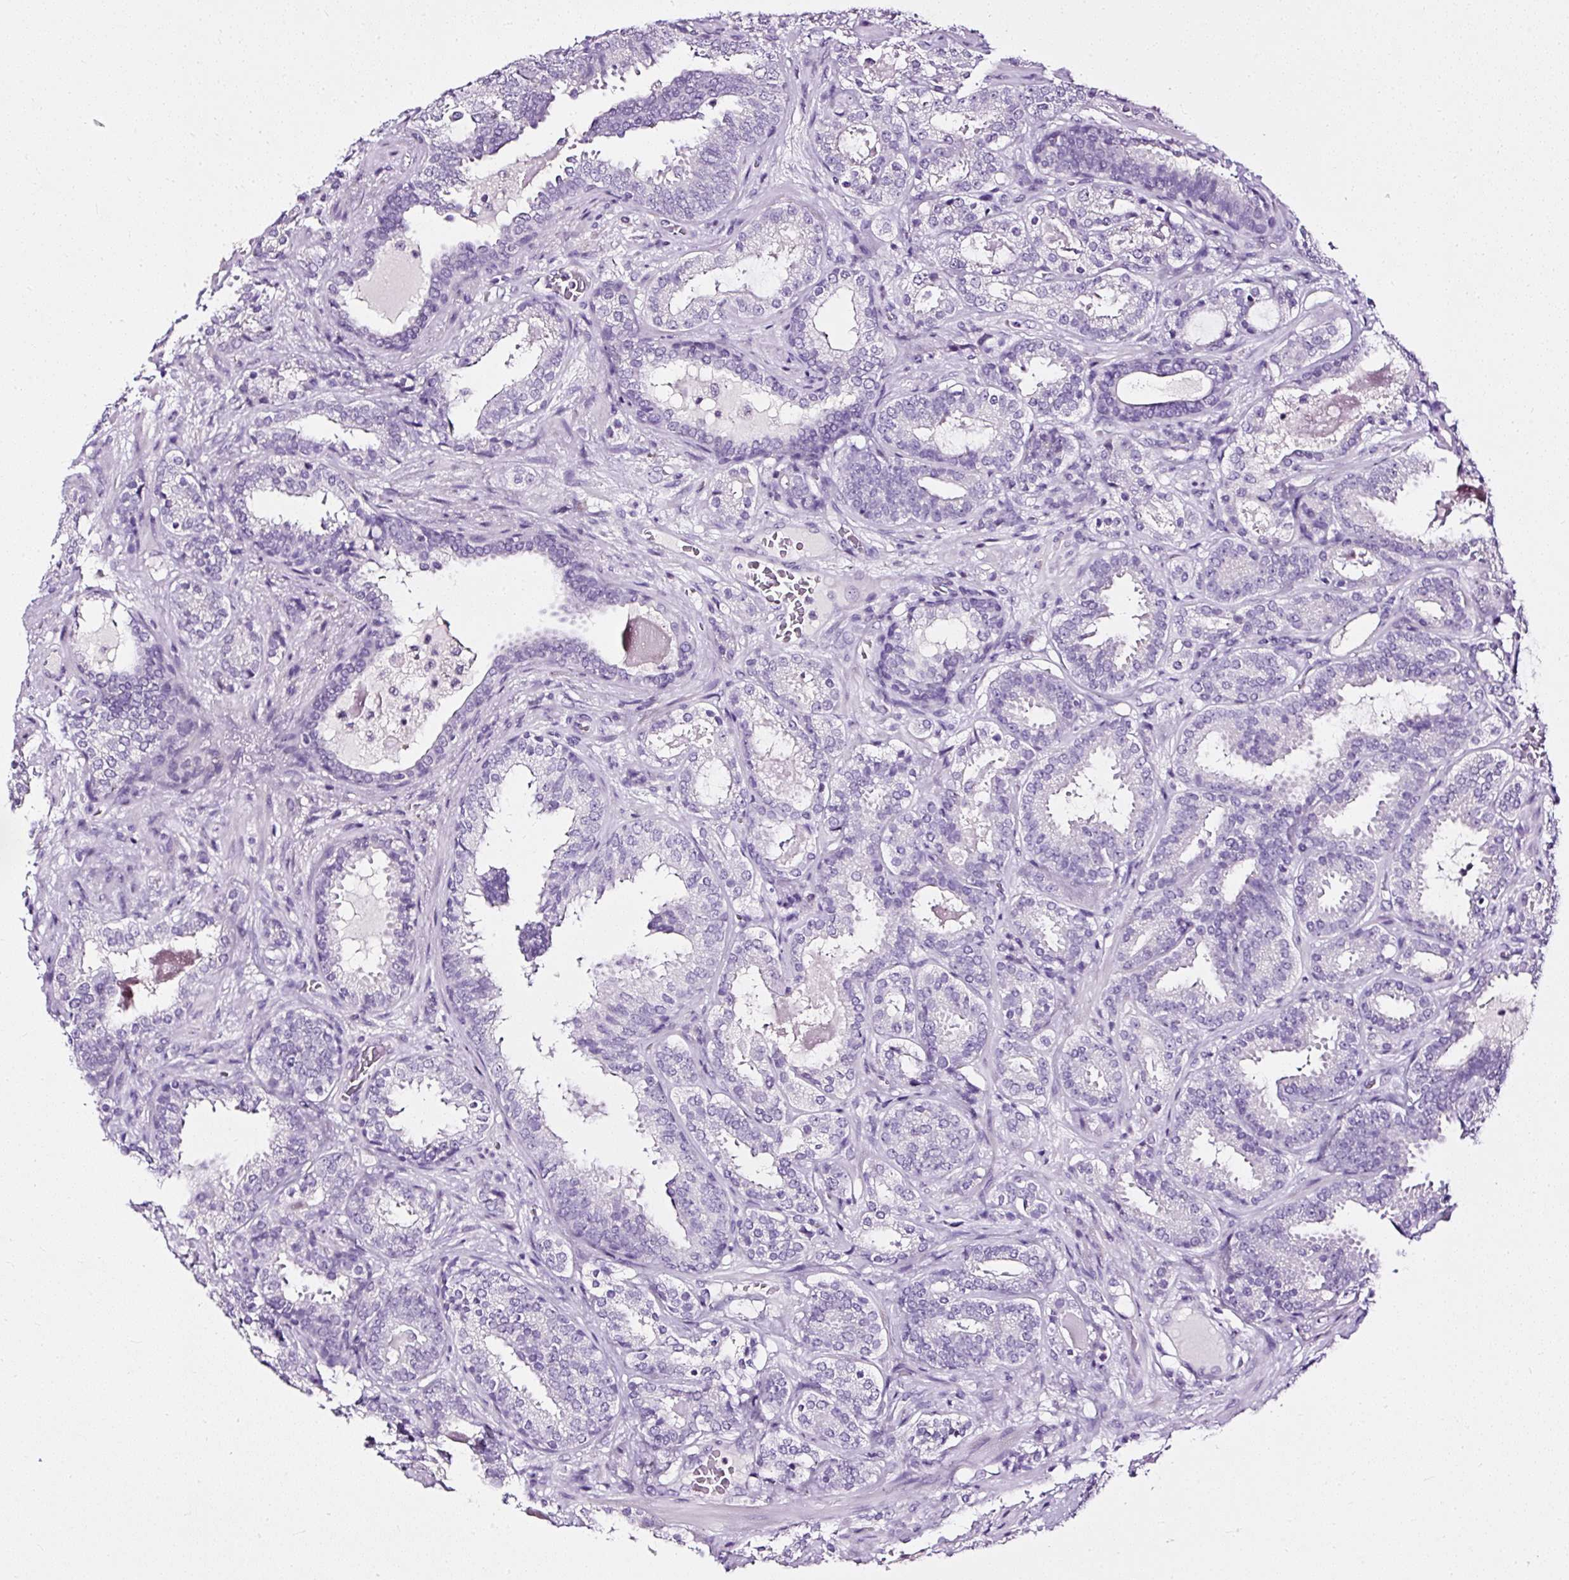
{"staining": {"intensity": "negative", "quantity": "none", "location": "none"}, "tissue": "prostate cancer", "cell_type": "Tumor cells", "image_type": "cancer", "snomed": [{"axis": "morphology", "description": "Adenocarcinoma, High grade"}, {"axis": "topography", "description": "Prostate"}], "caption": "IHC of prostate cancer exhibits no staining in tumor cells.", "gene": "ATP2A1", "patient": {"sex": "male", "age": 65}}